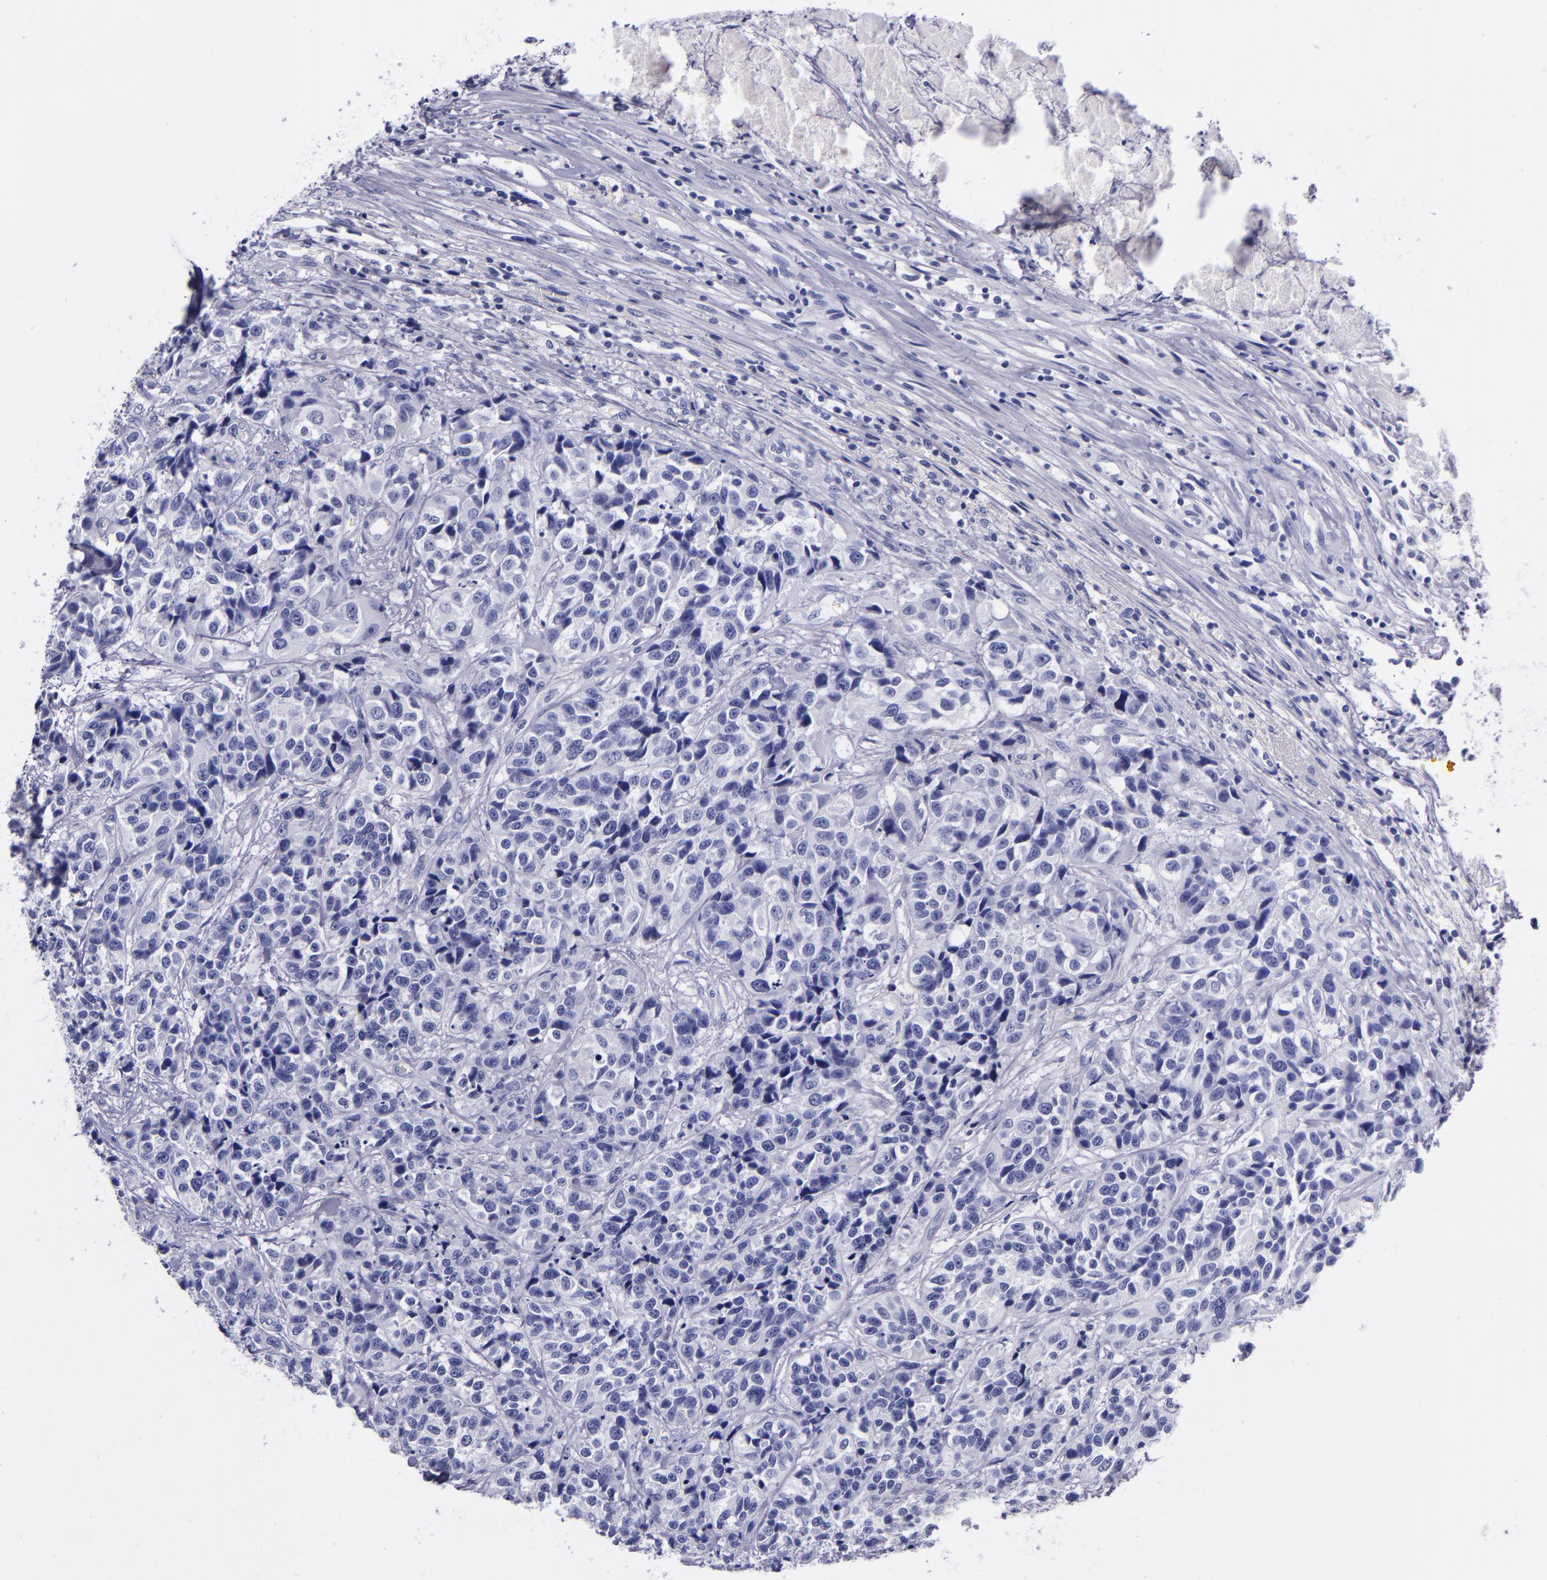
{"staining": {"intensity": "negative", "quantity": "none", "location": "none"}, "tissue": "urothelial cancer", "cell_type": "Tumor cells", "image_type": "cancer", "snomed": [{"axis": "morphology", "description": "Urothelial carcinoma, High grade"}, {"axis": "topography", "description": "Urinary bladder"}], "caption": "Photomicrograph shows no significant protein expression in tumor cells of urothelial carcinoma (high-grade).", "gene": "SV2A", "patient": {"sex": "female", "age": 81}}